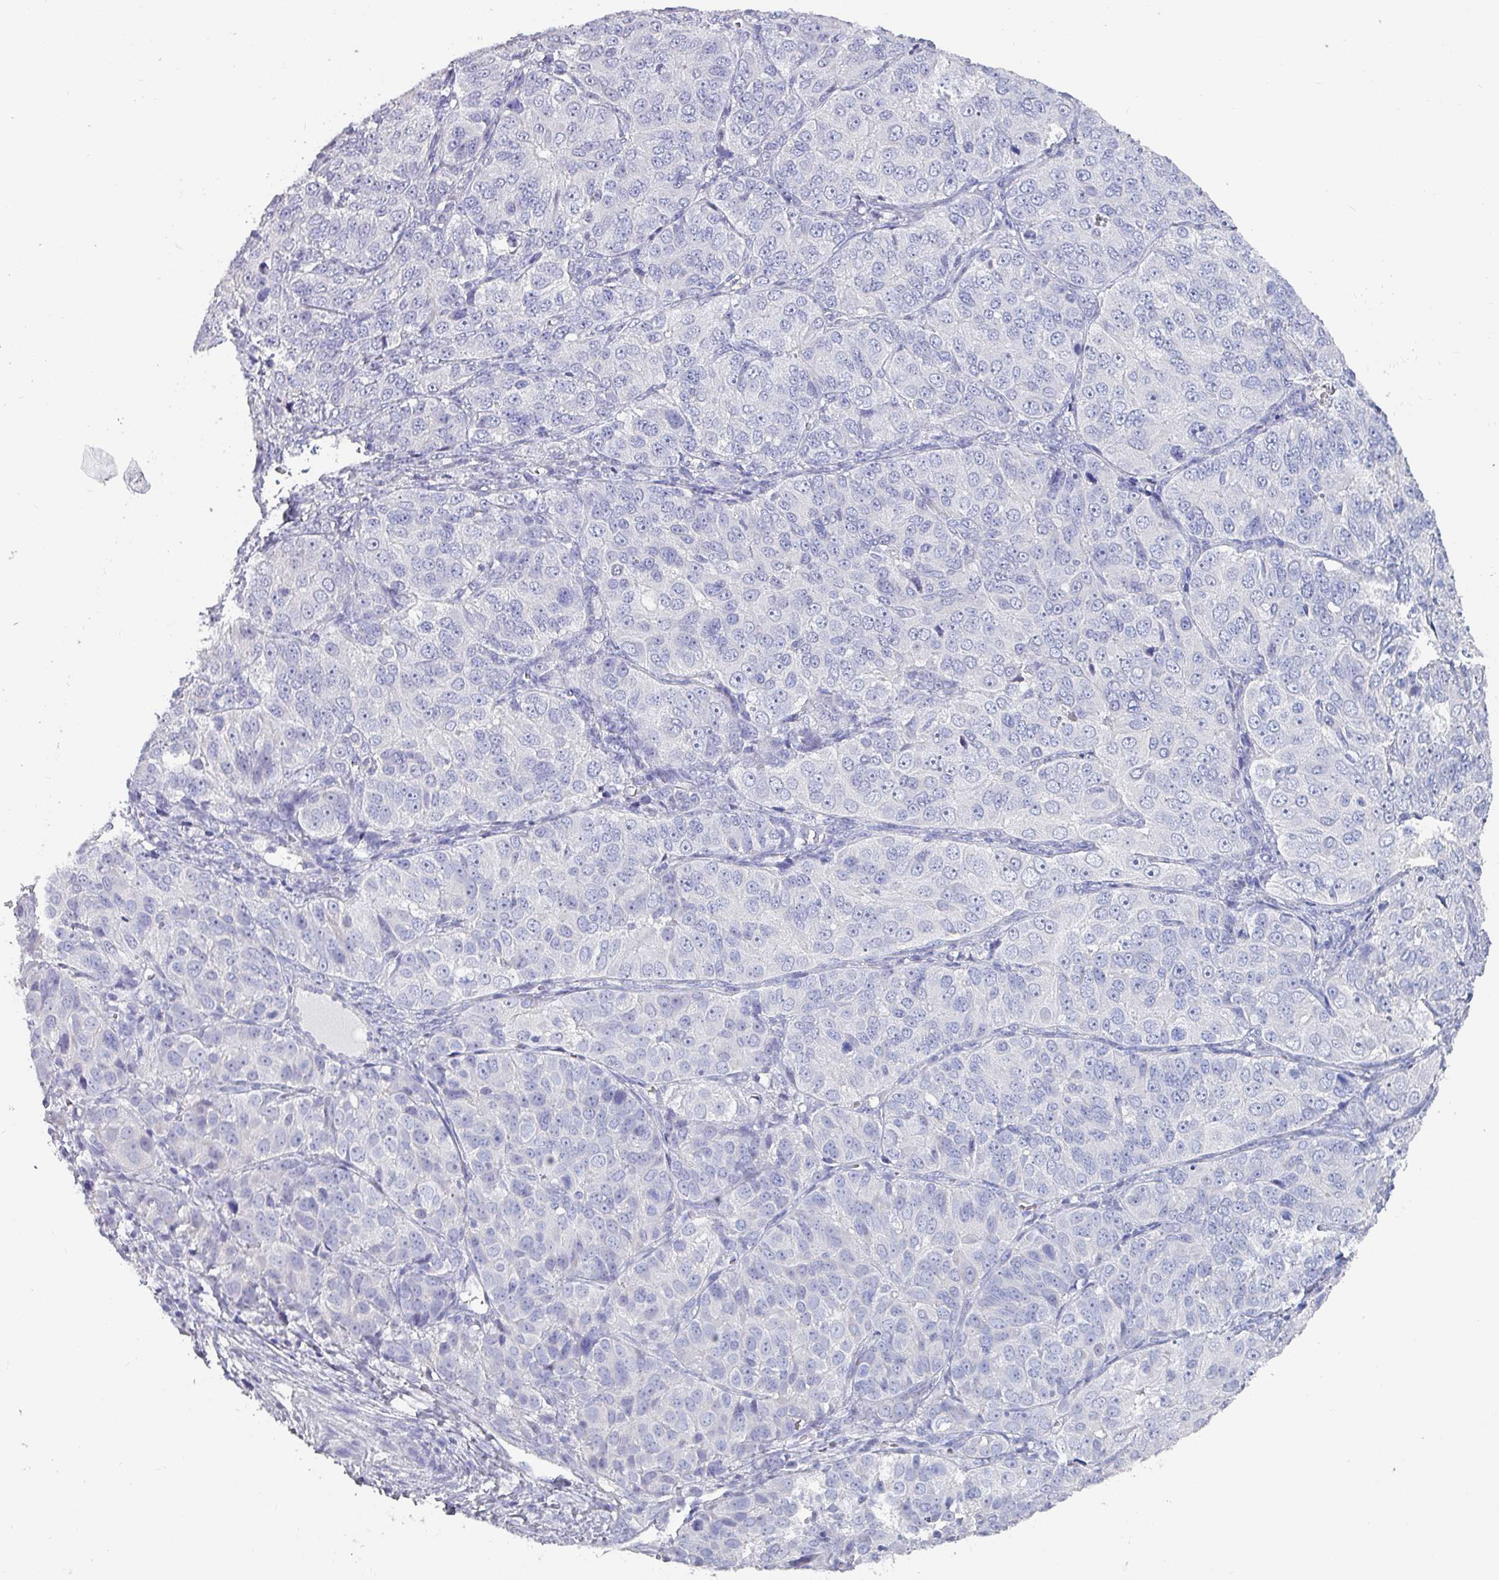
{"staining": {"intensity": "negative", "quantity": "none", "location": "none"}, "tissue": "ovarian cancer", "cell_type": "Tumor cells", "image_type": "cancer", "snomed": [{"axis": "morphology", "description": "Carcinoma, endometroid"}, {"axis": "topography", "description": "Ovary"}], "caption": "A histopathology image of endometroid carcinoma (ovarian) stained for a protein exhibits no brown staining in tumor cells.", "gene": "INS-IGF2", "patient": {"sex": "female", "age": 51}}